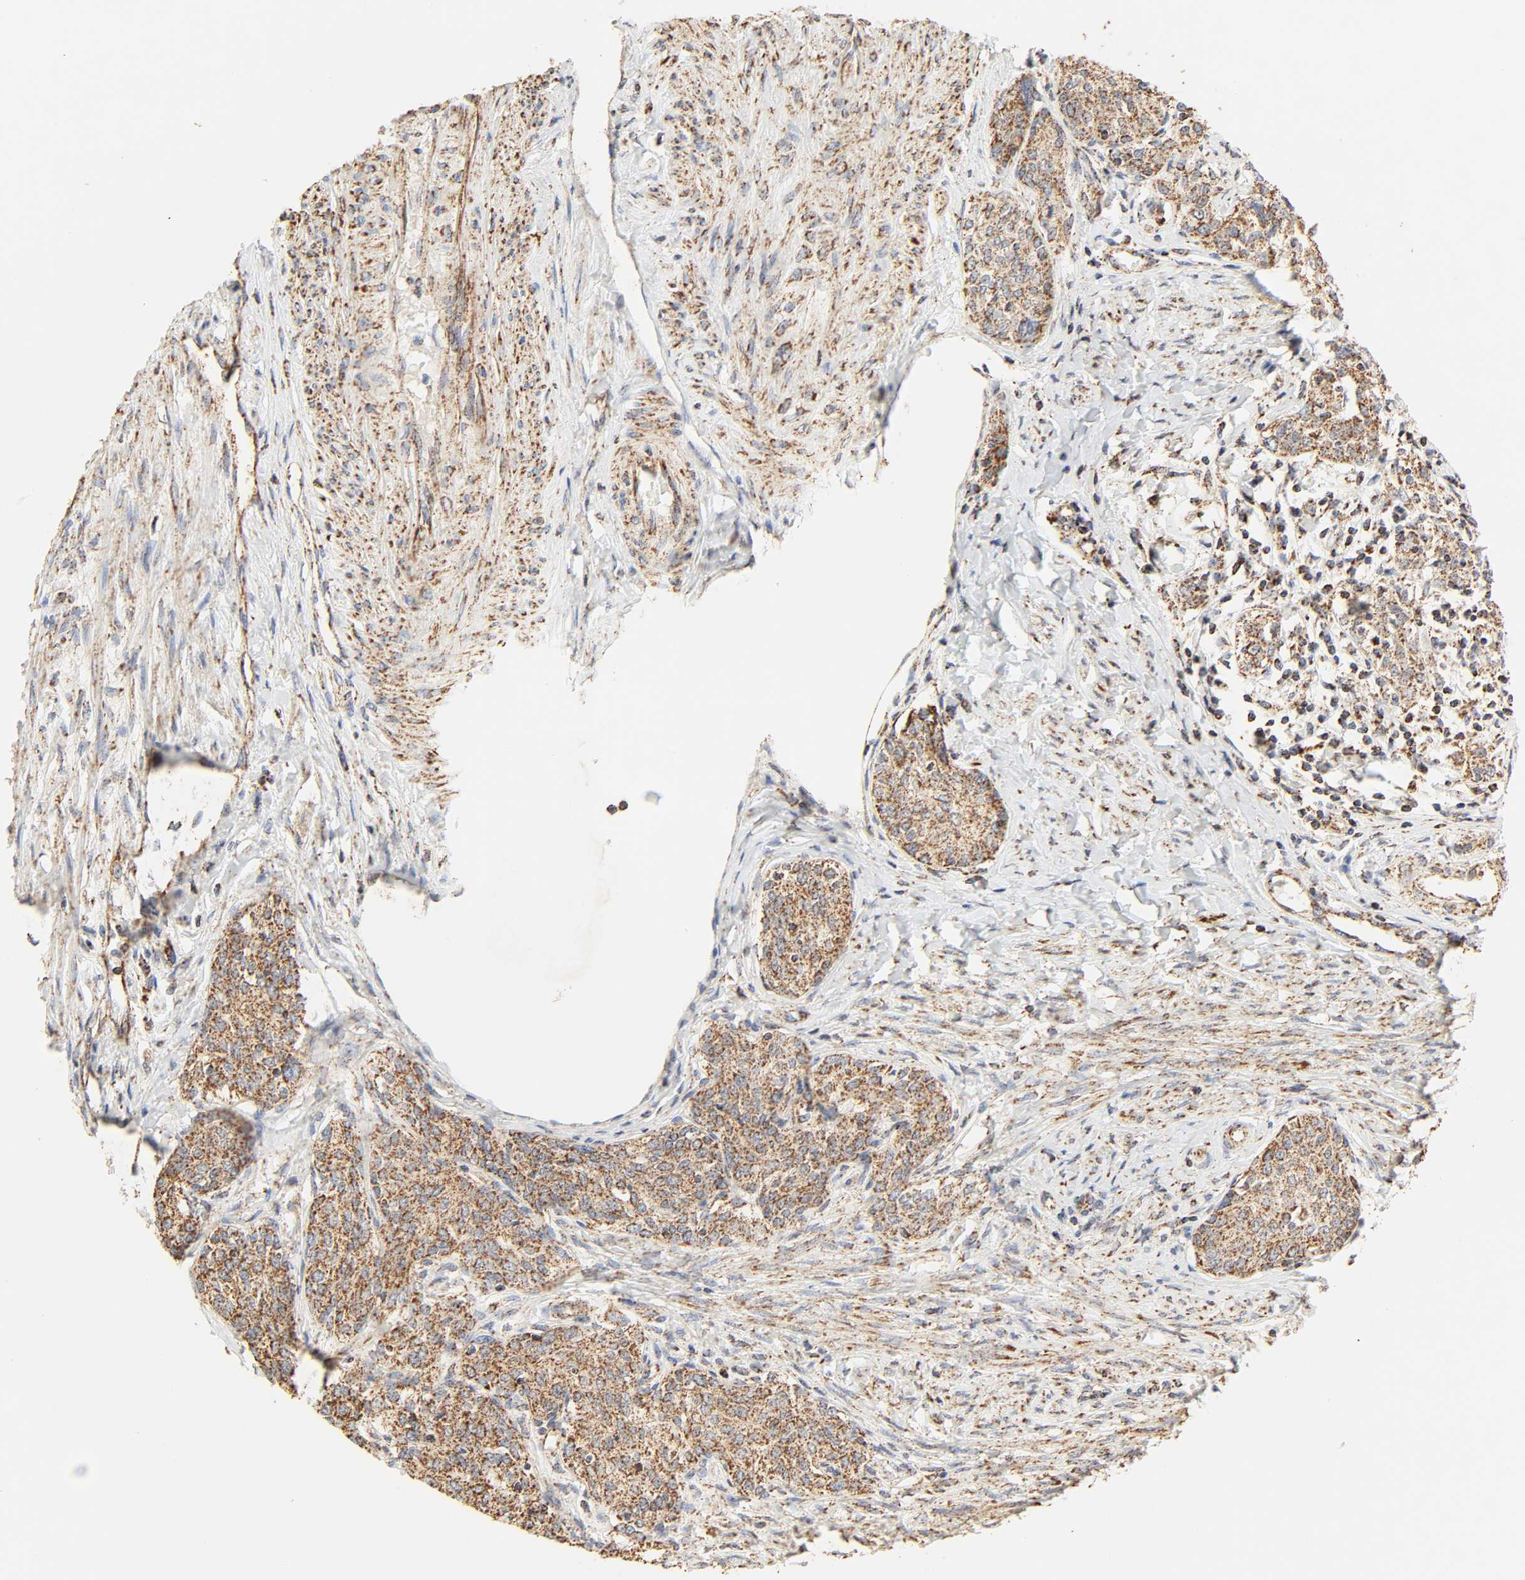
{"staining": {"intensity": "moderate", "quantity": ">75%", "location": "cytoplasmic/membranous"}, "tissue": "cervical cancer", "cell_type": "Tumor cells", "image_type": "cancer", "snomed": [{"axis": "morphology", "description": "Squamous cell carcinoma, NOS"}, {"axis": "morphology", "description": "Adenocarcinoma, NOS"}, {"axis": "topography", "description": "Cervix"}], "caption": "Immunohistochemical staining of human cervical cancer (adenocarcinoma) shows medium levels of moderate cytoplasmic/membranous protein staining in about >75% of tumor cells. (Stains: DAB in brown, nuclei in blue, Microscopy: brightfield microscopy at high magnification).", "gene": "ZMAT5", "patient": {"sex": "female", "age": 52}}